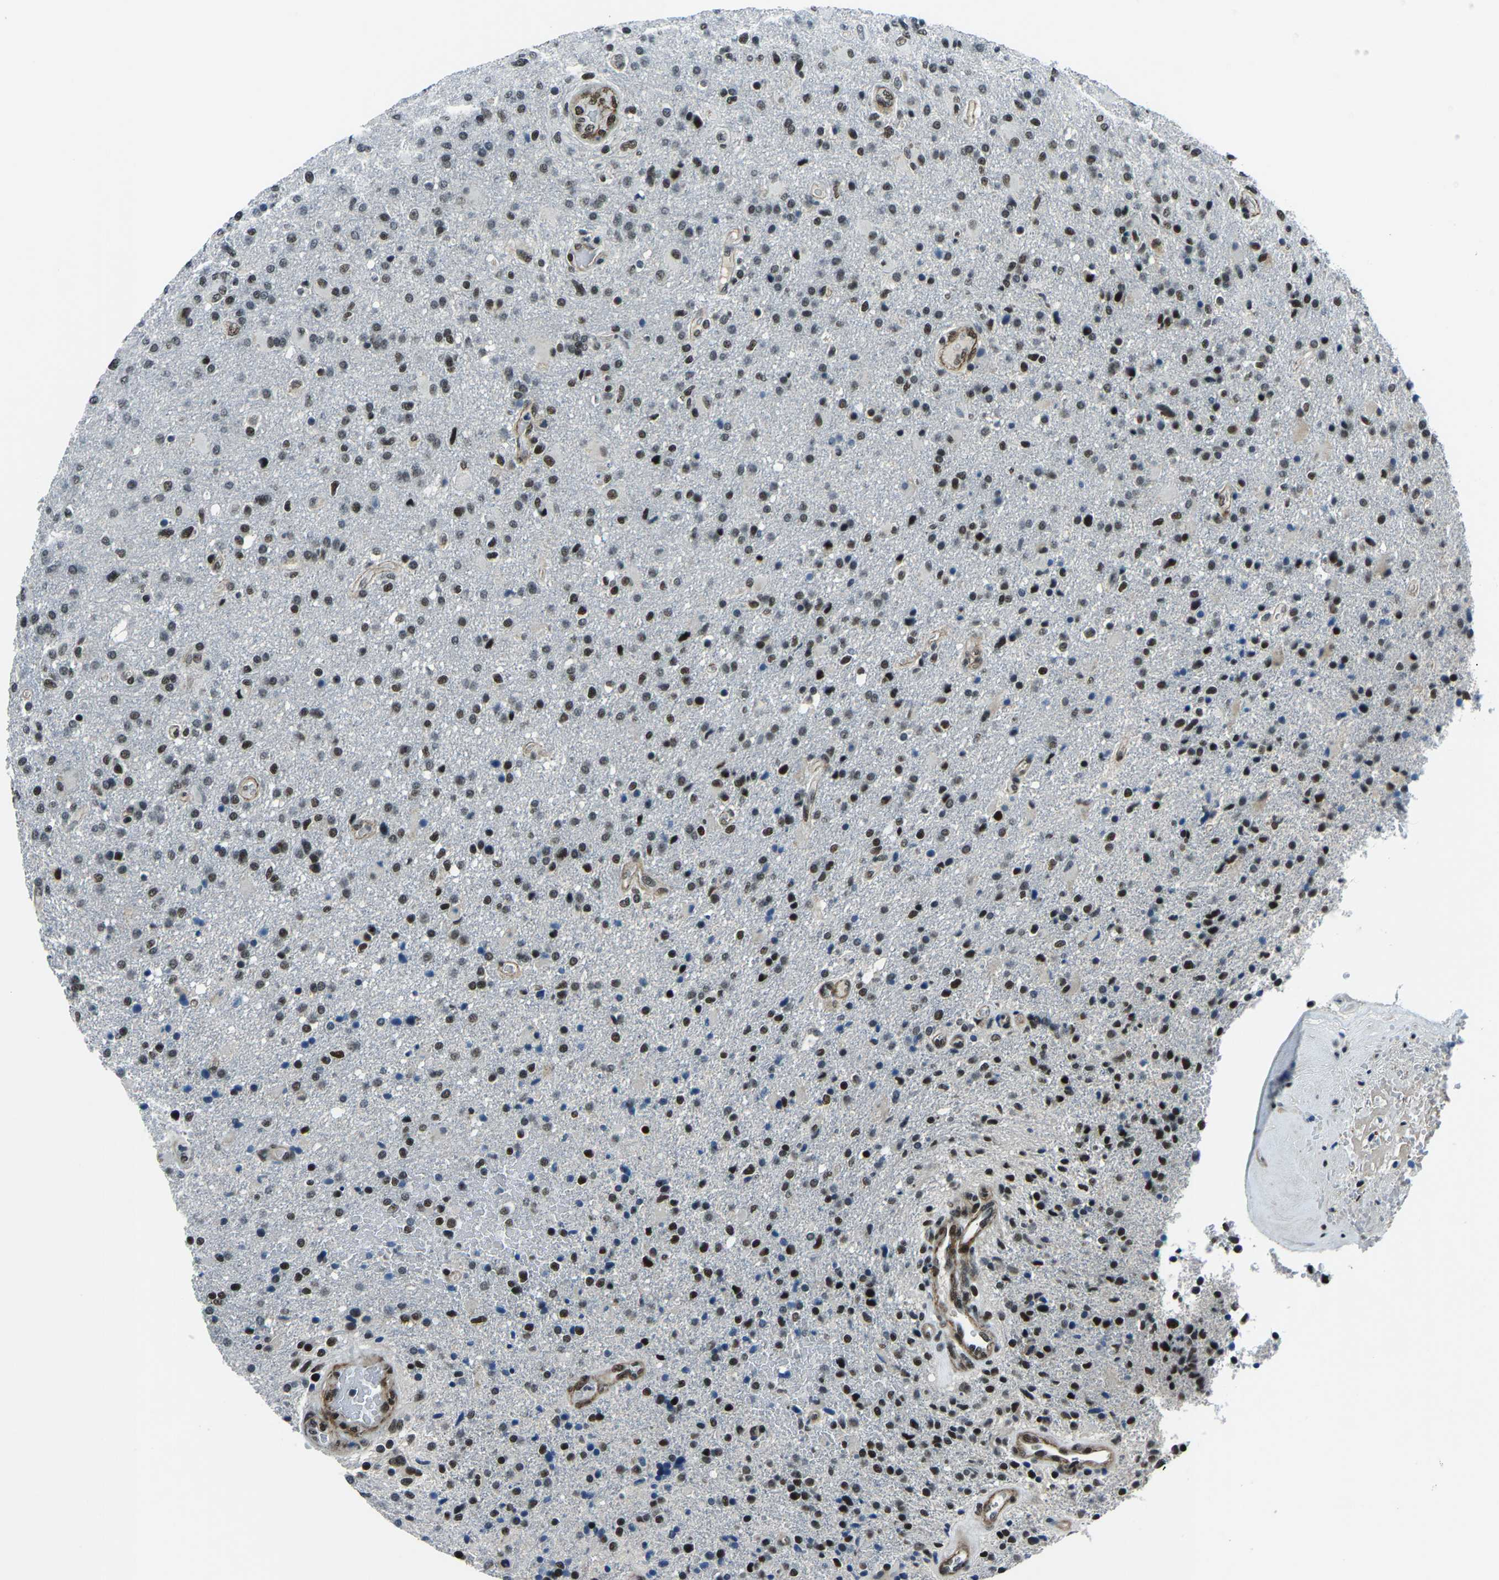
{"staining": {"intensity": "moderate", "quantity": "25%-75%", "location": "nuclear"}, "tissue": "glioma", "cell_type": "Tumor cells", "image_type": "cancer", "snomed": [{"axis": "morphology", "description": "Glioma, malignant, High grade"}, {"axis": "topography", "description": "Brain"}], "caption": "Immunohistochemical staining of glioma reveals medium levels of moderate nuclear protein expression in approximately 25%-75% of tumor cells. The staining is performed using DAB brown chromogen to label protein expression. The nuclei are counter-stained blue using hematoxylin.", "gene": "PRCC", "patient": {"sex": "male", "age": 72}}